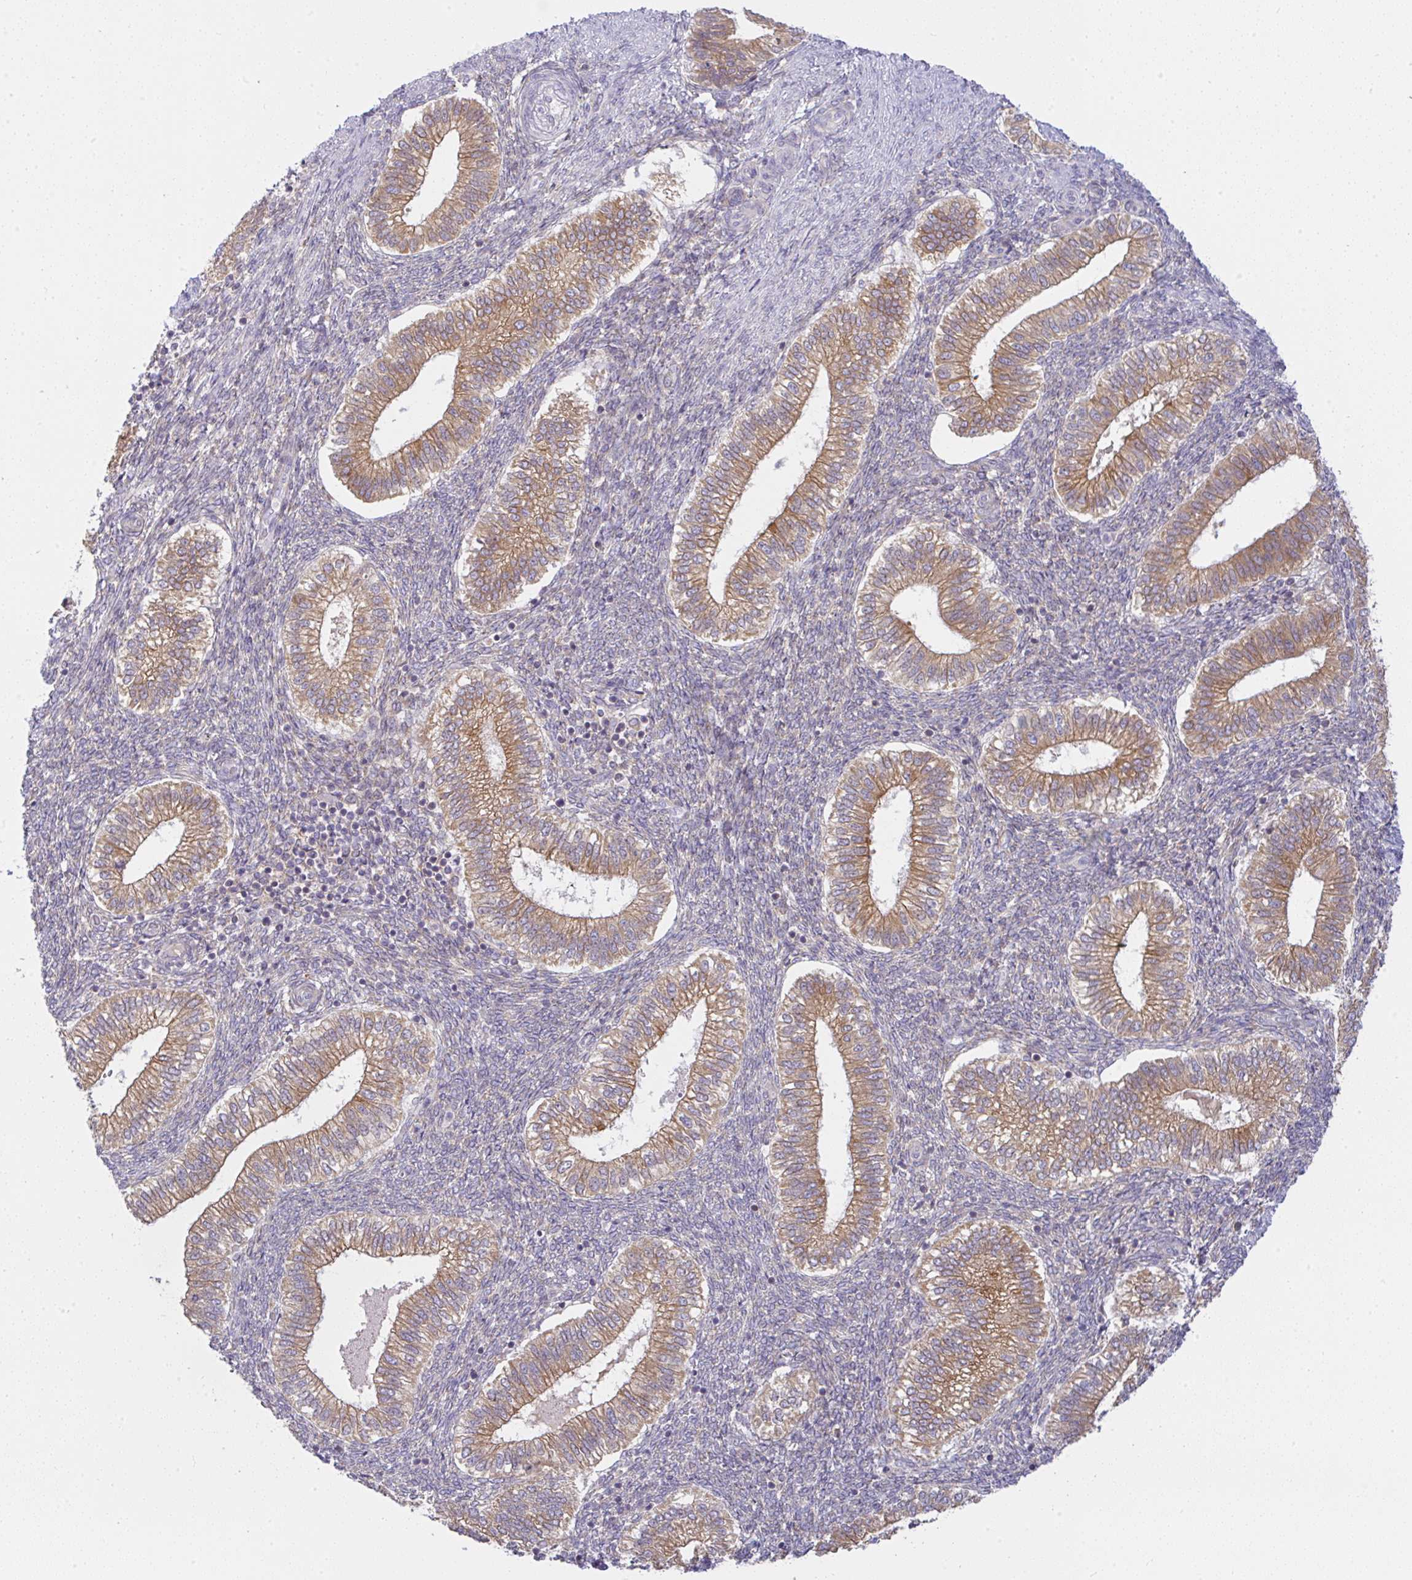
{"staining": {"intensity": "weak", "quantity": "25%-75%", "location": "cytoplasmic/membranous"}, "tissue": "endometrium", "cell_type": "Cells in endometrial stroma", "image_type": "normal", "snomed": [{"axis": "morphology", "description": "Normal tissue, NOS"}, {"axis": "topography", "description": "Endometrium"}], "caption": "Immunohistochemical staining of unremarkable endometrium demonstrates 25%-75% levels of weak cytoplasmic/membranous protein staining in approximately 25%-75% of cells in endometrial stroma.", "gene": "DERL2", "patient": {"sex": "female", "age": 25}}